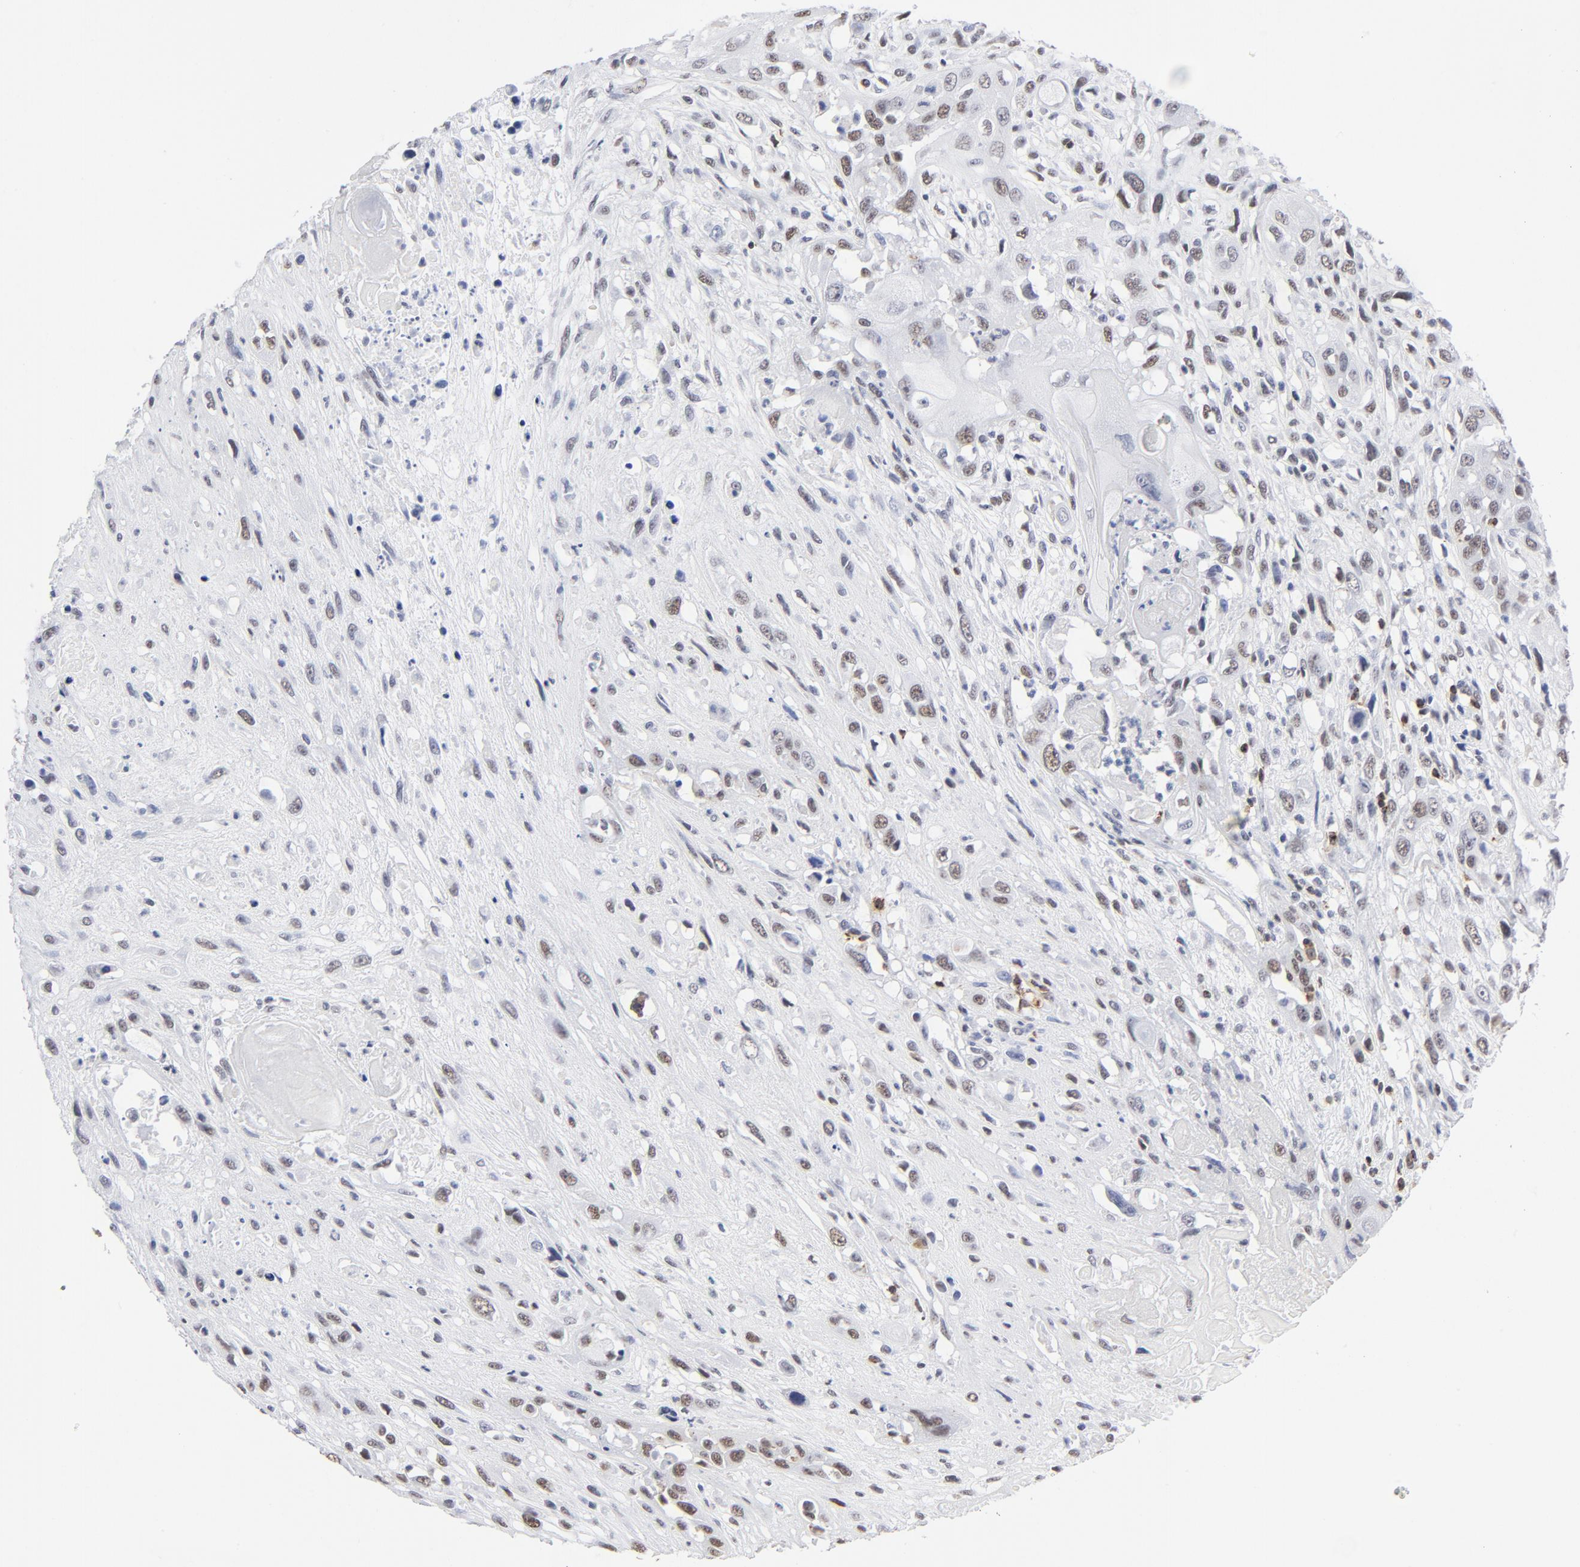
{"staining": {"intensity": "moderate", "quantity": "25%-75%", "location": "nuclear"}, "tissue": "head and neck cancer", "cell_type": "Tumor cells", "image_type": "cancer", "snomed": [{"axis": "morphology", "description": "Necrosis, NOS"}, {"axis": "morphology", "description": "Neoplasm, malignant, NOS"}, {"axis": "topography", "description": "Salivary gland"}, {"axis": "topography", "description": "Head-Neck"}], "caption": "Protein staining of head and neck cancer tissue displays moderate nuclear staining in approximately 25%-75% of tumor cells.", "gene": "CD2", "patient": {"sex": "male", "age": 43}}